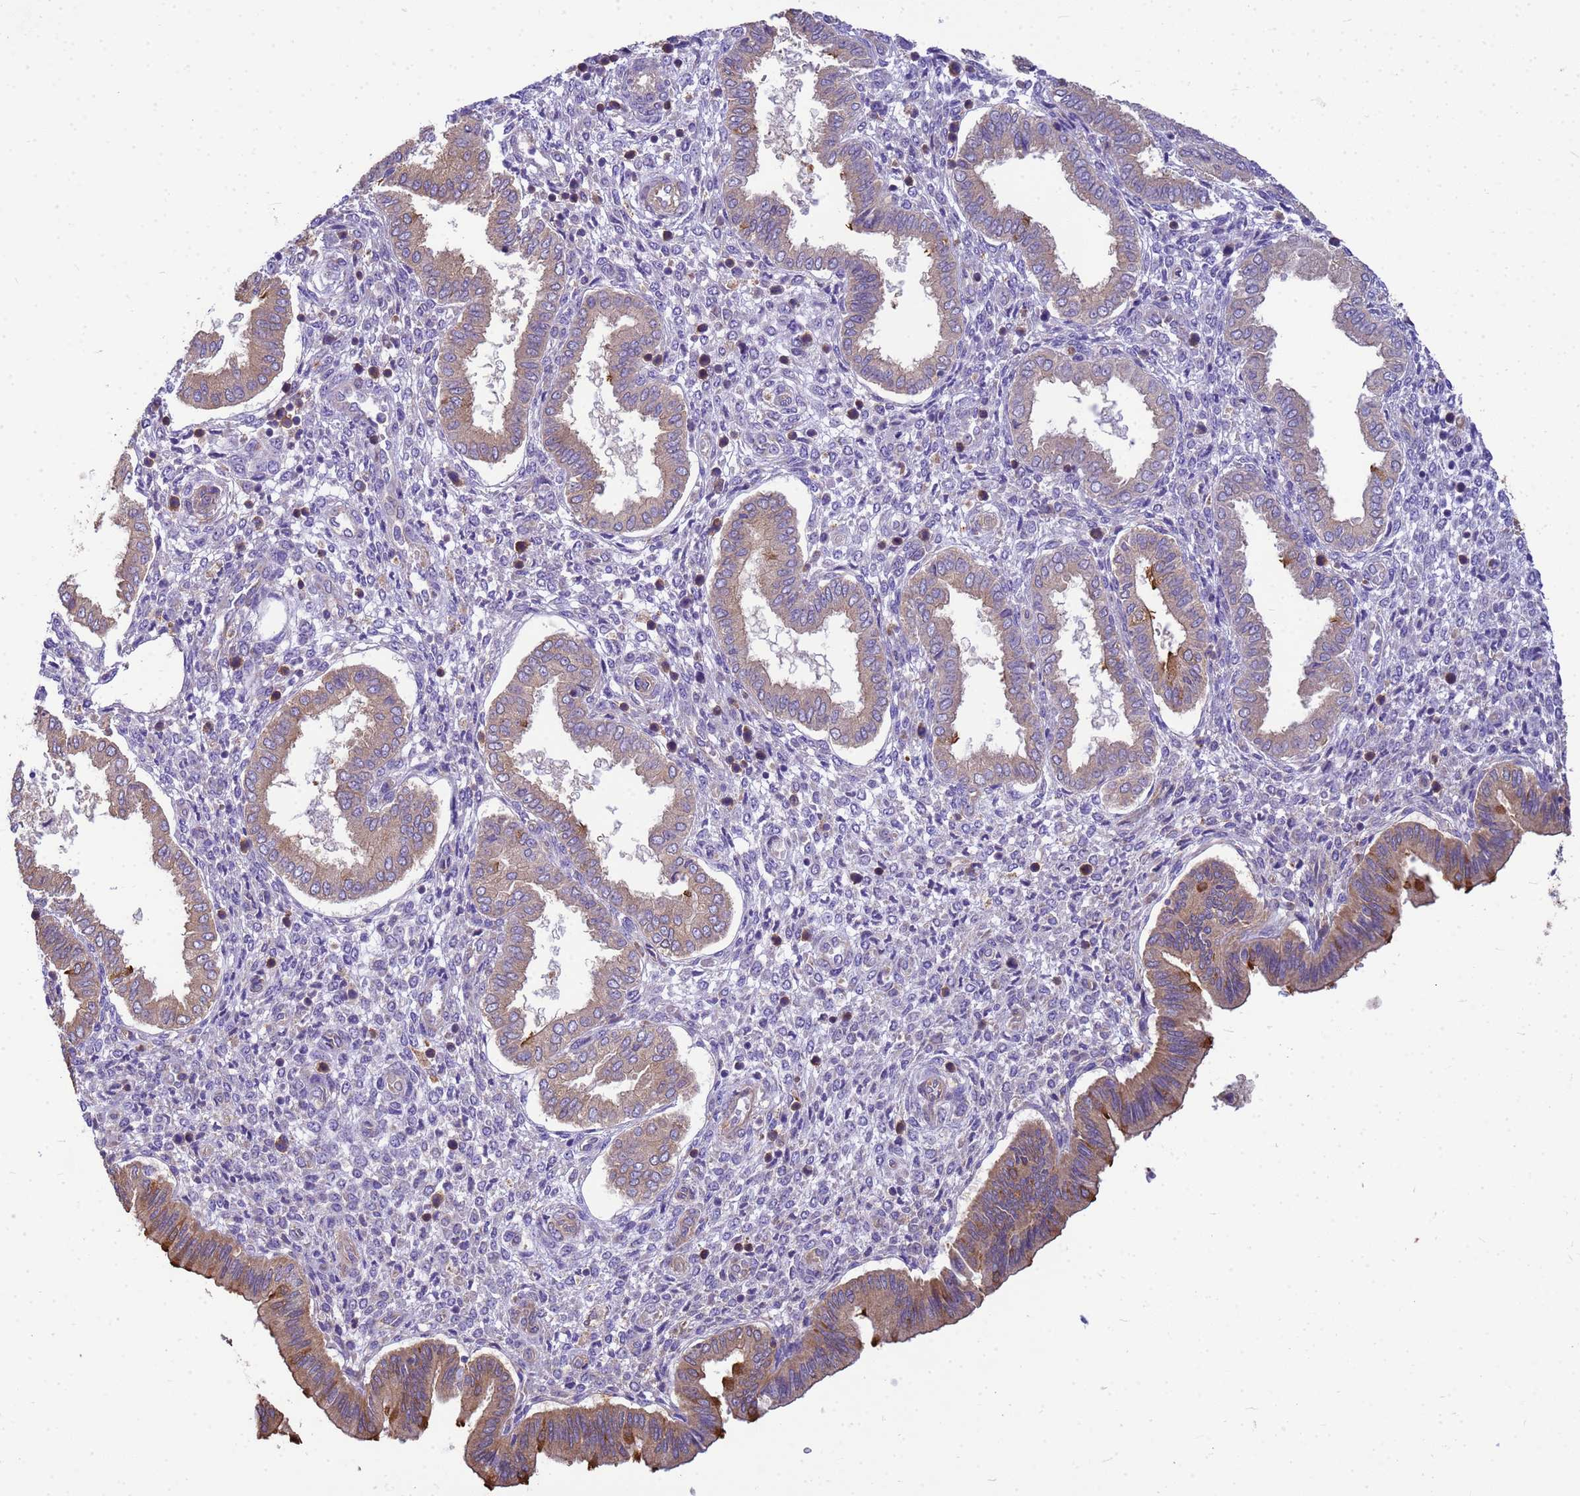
{"staining": {"intensity": "negative", "quantity": "none", "location": "none"}, "tissue": "endometrium", "cell_type": "Cells in endometrial stroma", "image_type": "normal", "snomed": [{"axis": "morphology", "description": "Normal tissue, NOS"}, {"axis": "topography", "description": "Endometrium"}], "caption": "This is a image of immunohistochemistry staining of unremarkable endometrium, which shows no positivity in cells in endometrial stroma.", "gene": "ENSG00000198211", "patient": {"sex": "female", "age": 24}}